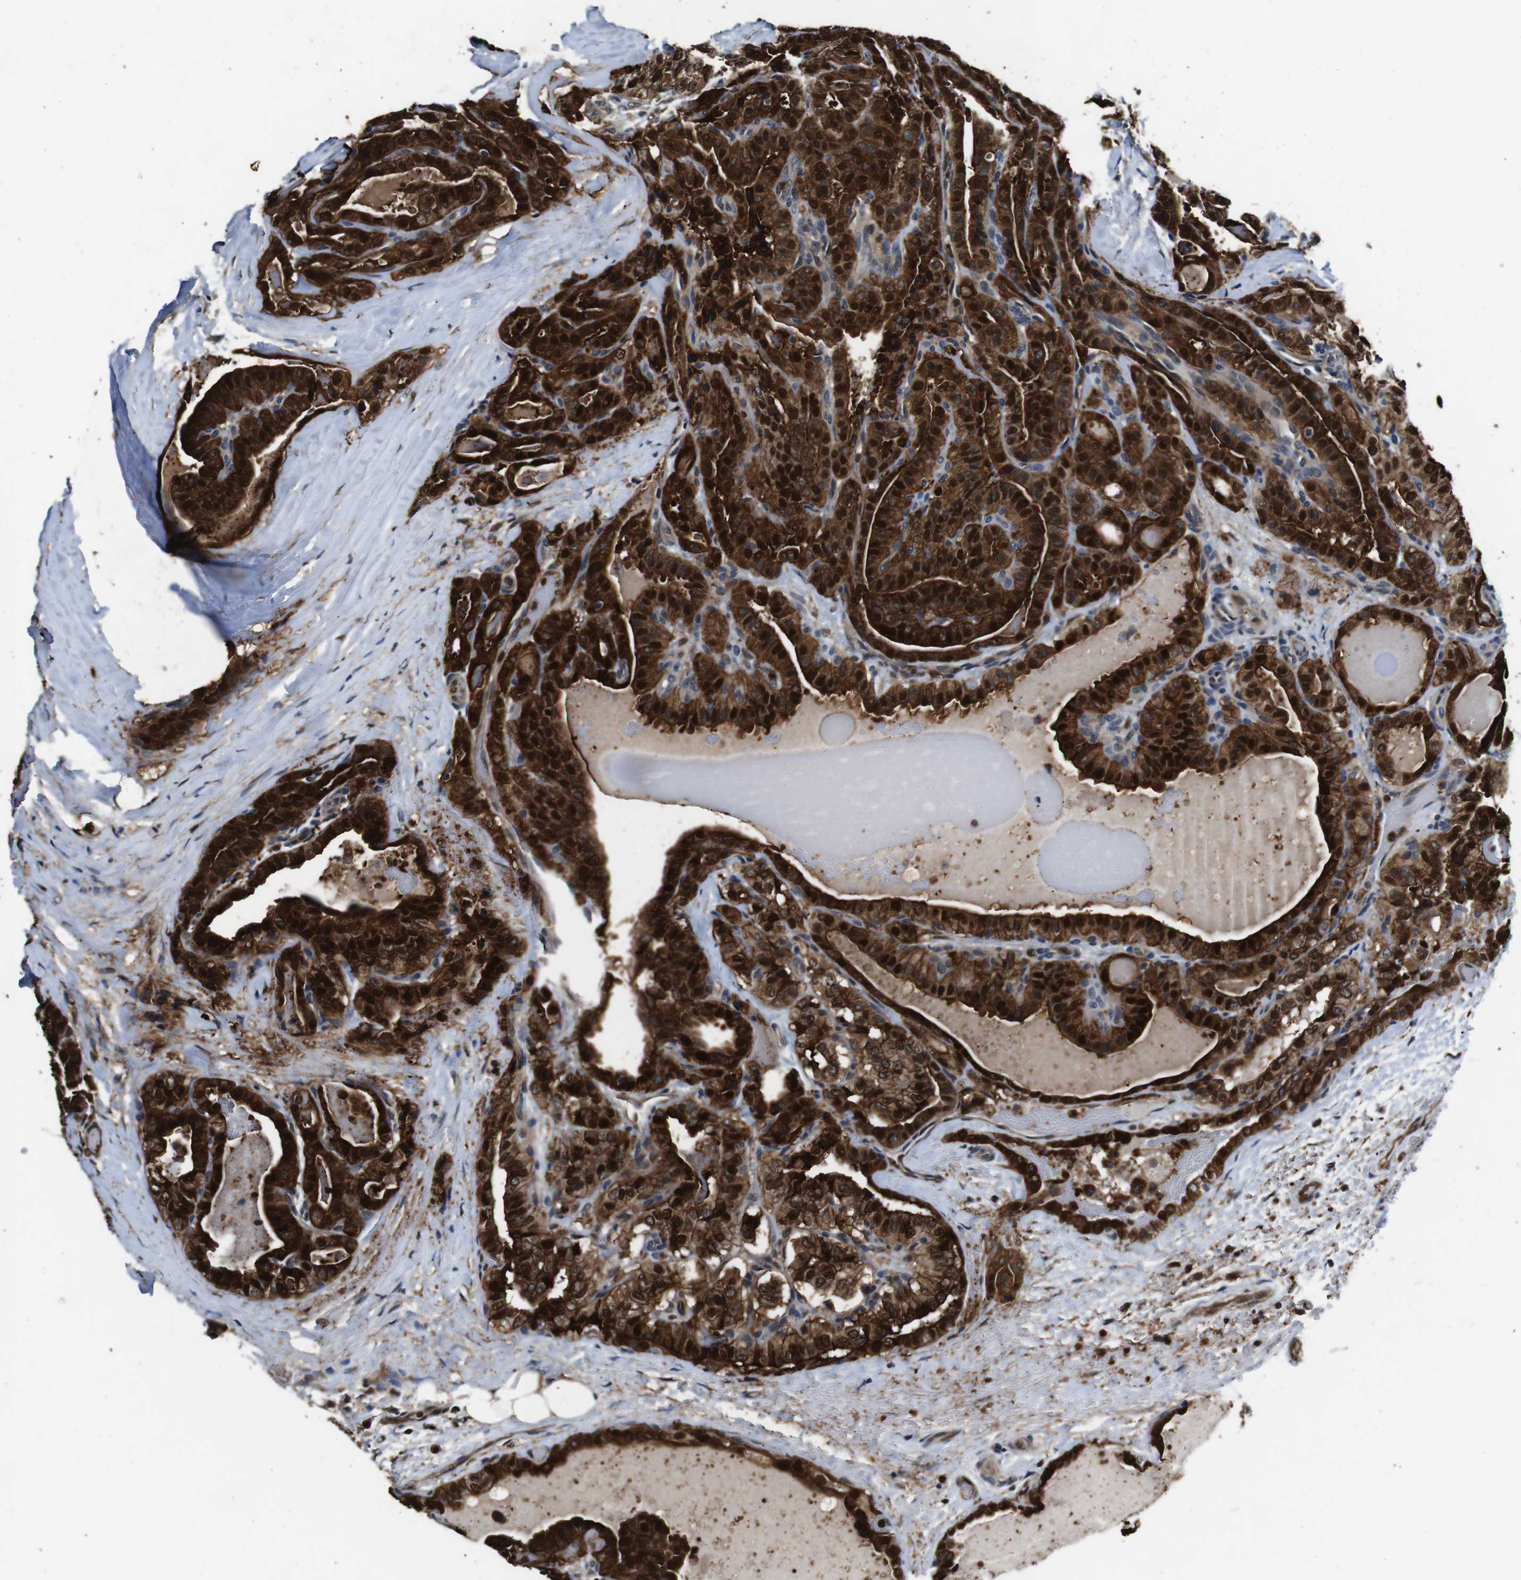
{"staining": {"intensity": "strong", "quantity": ">75%", "location": "cytoplasmic/membranous,nuclear"}, "tissue": "thyroid cancer", "cell_type": "Tumor cells", "image_type": "cancer", "snomed": [{"axis": "morphology", "description": "Papillary adenocarcinoma, NOS"}, {"axis": "topography", "description": "Thyroid gland"}], "caption": "Thyroid cancer (papillary adenocarcinoma) stained with a brown dye exhibits strong cytoplasmic/membranous and nuclear positive staining in approximately >75% of tumor cells.", "gene": "ANXA1", "patient": {"sex": "male", "age": 77}}